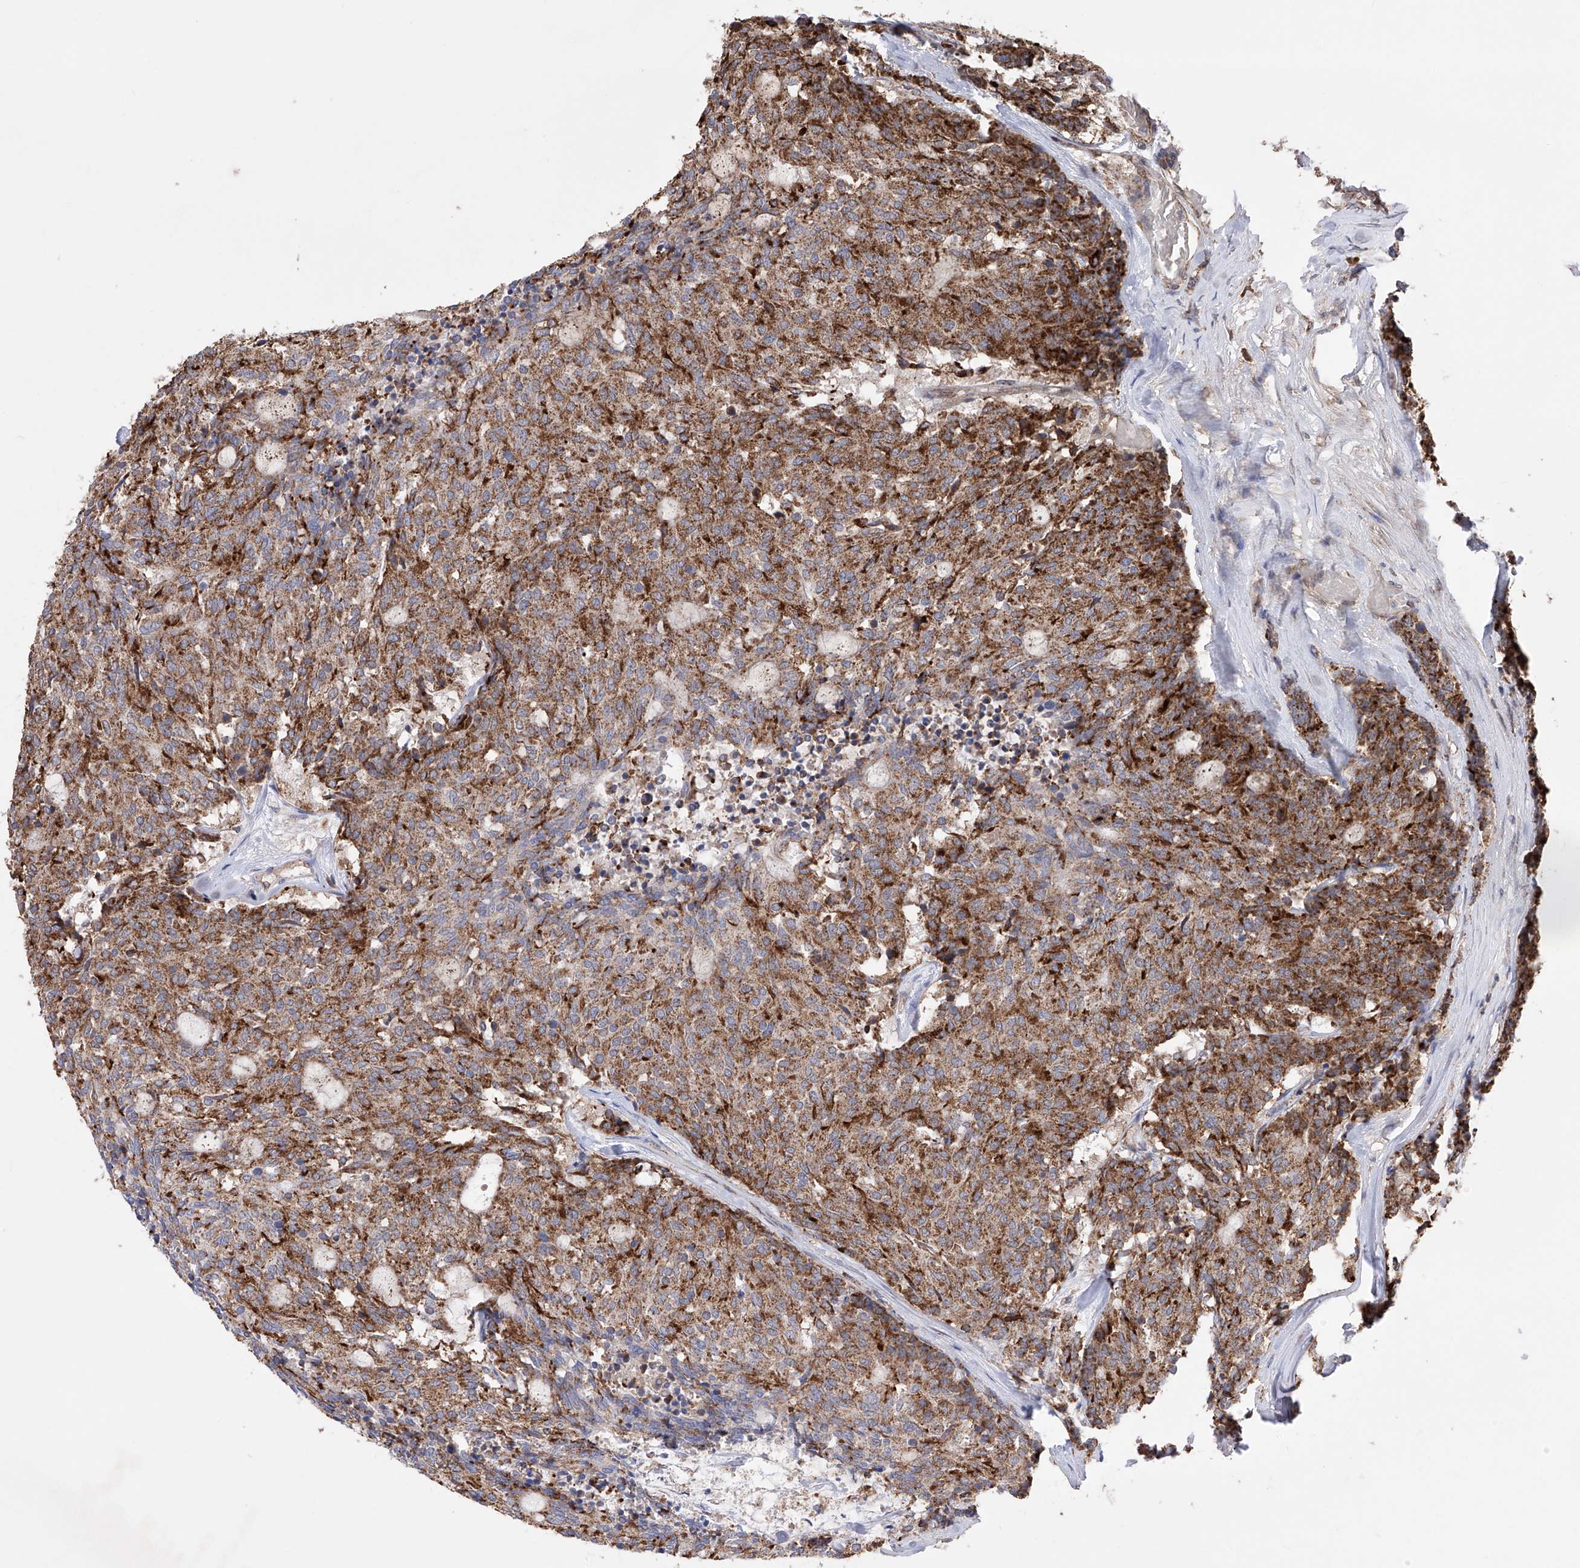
{"staining": {"intensity": "moderate", "quantity": ">75%", "location": "cytoplasmic/membranous"}, "tissue": "carcinoid", "cell_type": "Tumor cells", "image_type": "cancer", "snomed": [{"axis": "morphology", "description": "Carcinoid, malignant, NOS"}, {"axis": "topography", "description": "Pancreas"}], "caption": "Carcinoid stained with a brown dye demonstrates moderate cytoplasmic/membranous positive positivity in about >75% of tumor cells.", "gene": "SDHAF4", "patient": {"sex": "female", "age": 54}}